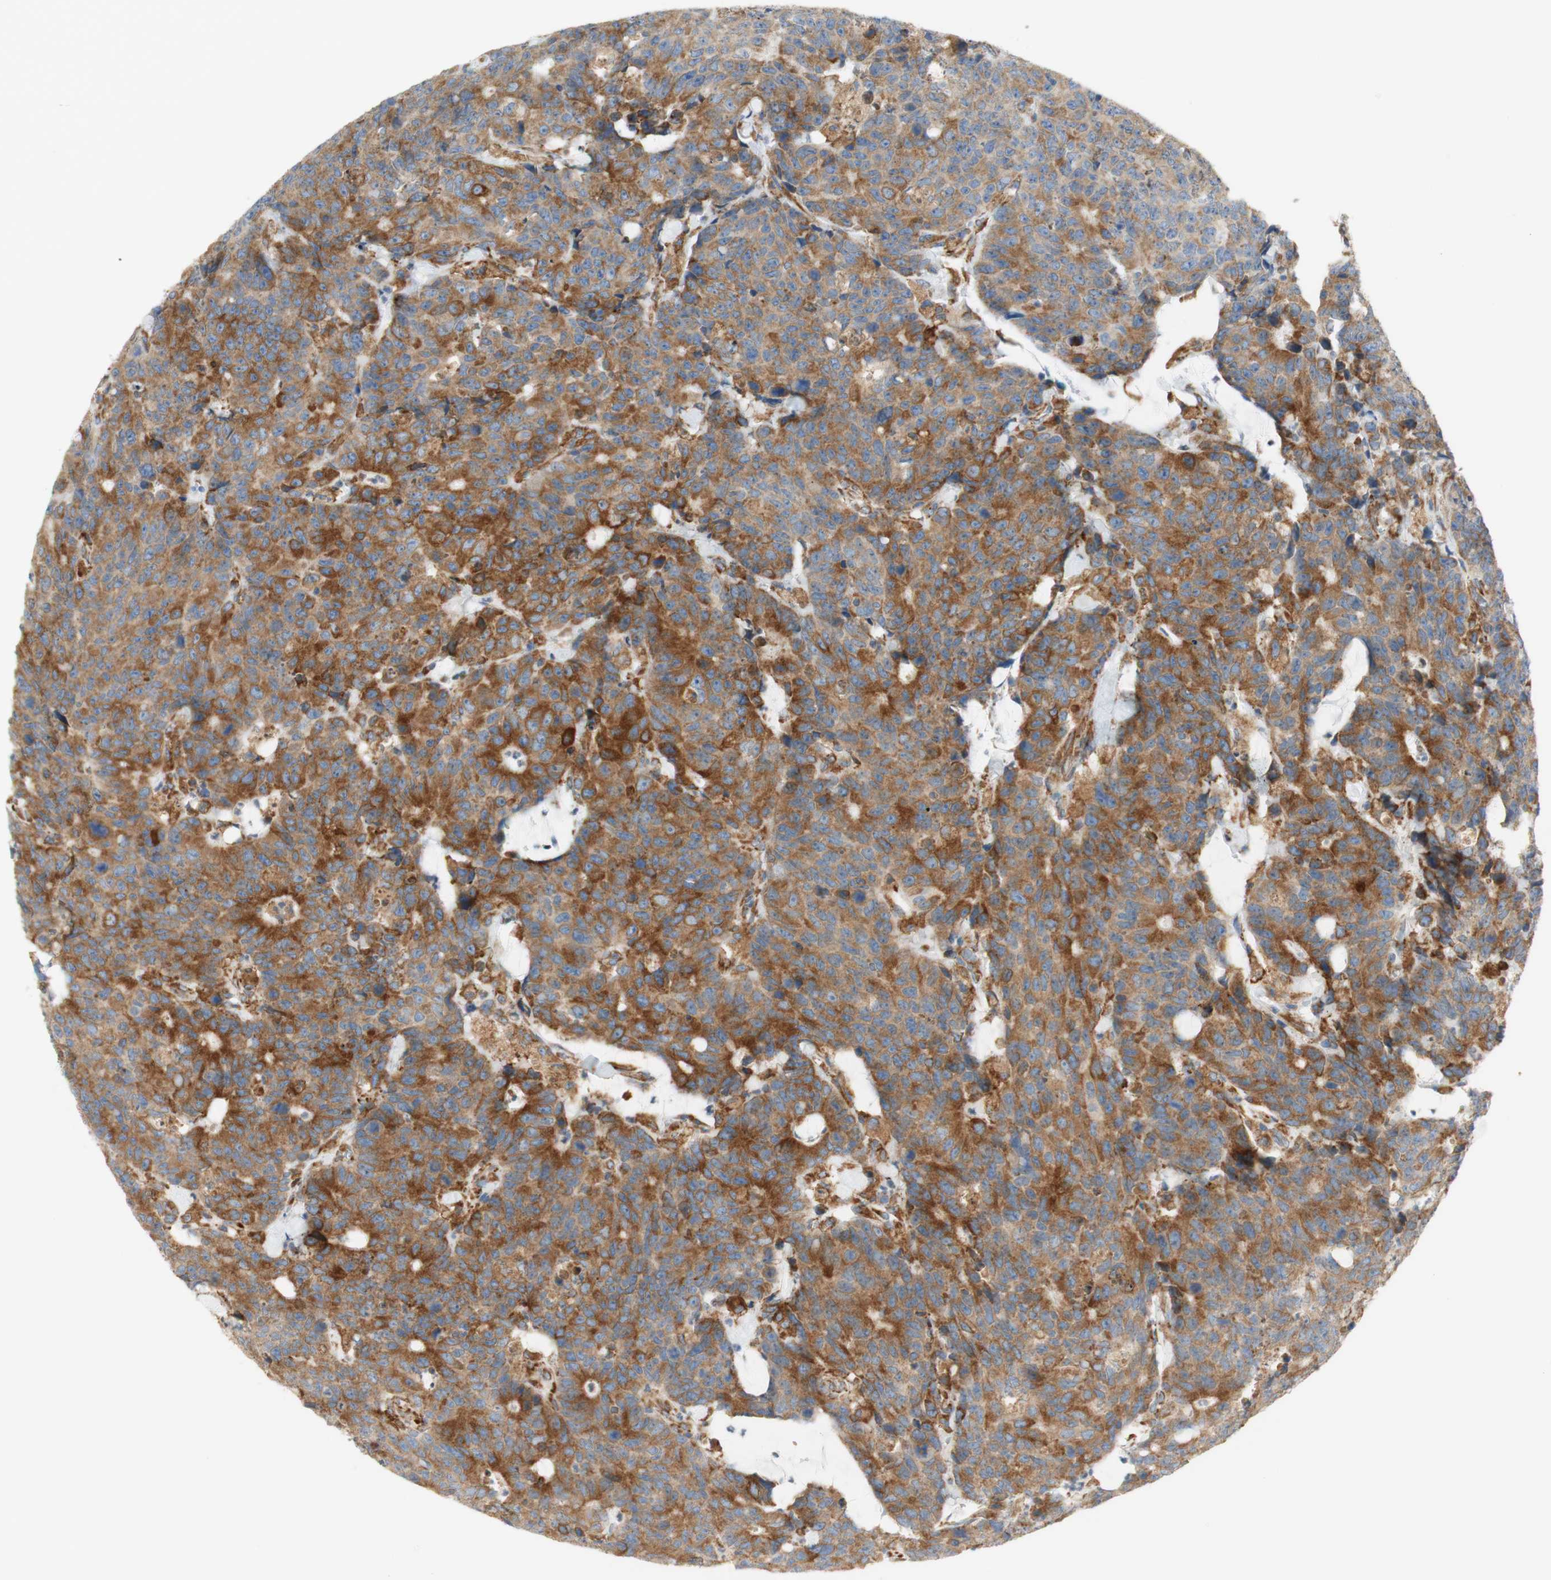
{"staining": {"intensity": "moderate", "quantity": ">75%", "location": "cytoplasmic/membranous"}, "tissue": "colorectal cancer", "cell_type": "Tumor cells", "image_type": "cancer", "snomed": [{"axis": "morphology", "description": "Adenocarcinoma, NOS"}, {"axis": "topography", "description": "Colon"}], "caption": "A medium amount of moderate cytoplasmic/membranous positivity is present in approximately >75% of tumor cells in adenocarcinoma (colorectal) tissue. Immunohistochemistry (ihc) stains the protein in brown and the nuclei are stained blue.", "gene": "MANF", "patient": {"sex": "female", "age": 86}}